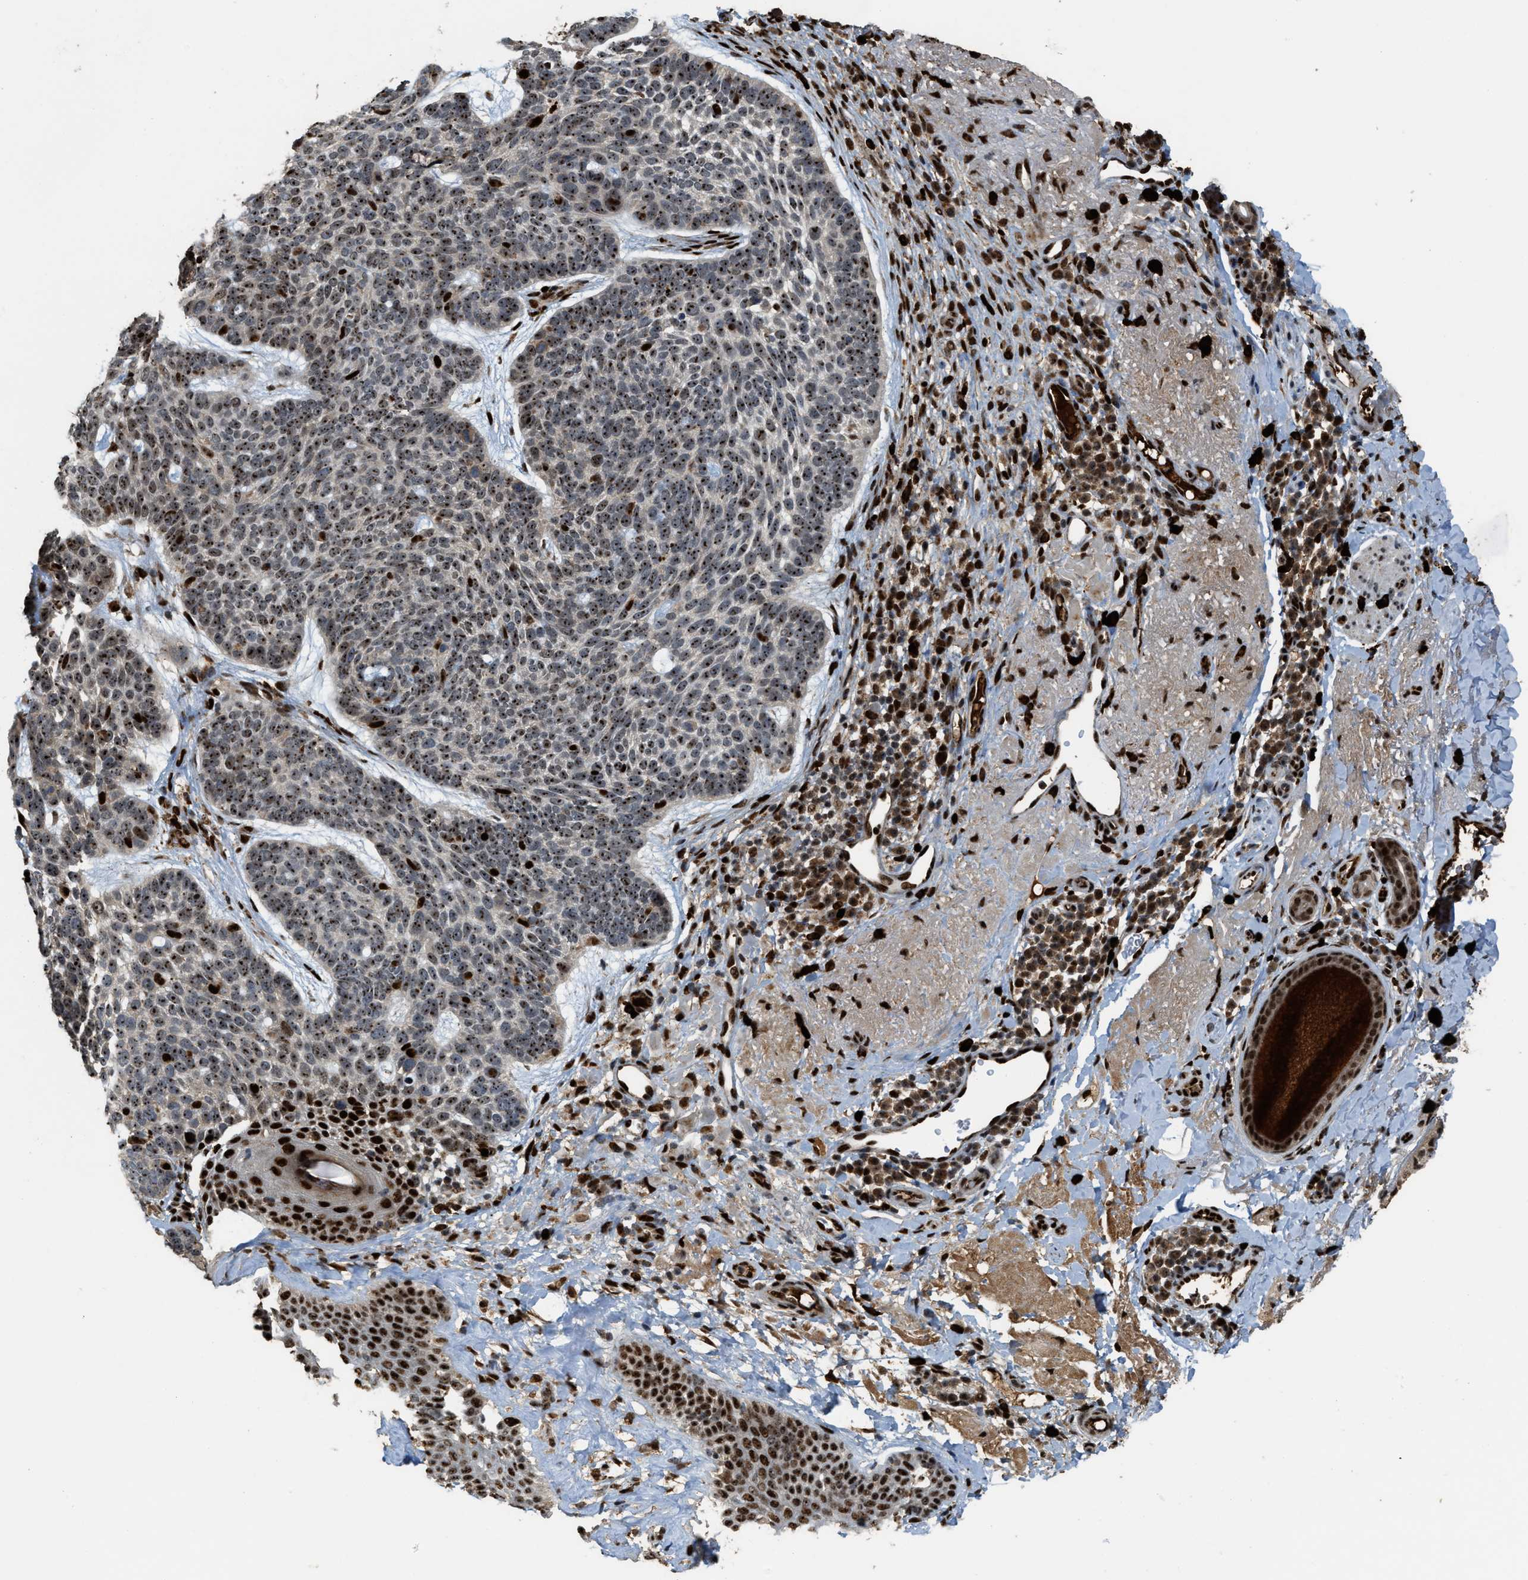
{"staining": {"intensity": "strong", "quantity": ">75%", "location": "nuclear"}, "tissue": "skin cancer", "cell_type": "Tumor cells", "image_type": "cancer", "snomed": [{"axis": "morphology", "description": "Basal cell carcinoma"}, {"axis": "topography", "description": "Skin"}, {"axis": "topography", "description": "Skin of head"}], "caption": "High-magnification brightfield microscopy of basal cell carcinoma (skin) stained with DAB (3,3'-diaminobenzidine) (brown) and counterstained with hematoxylin (blue). tumor cells exhibit strong nuclear expression is present in about>75% of cells.", "gene": "ZNF687", "patient": {"sex": "female", "age": 85}}